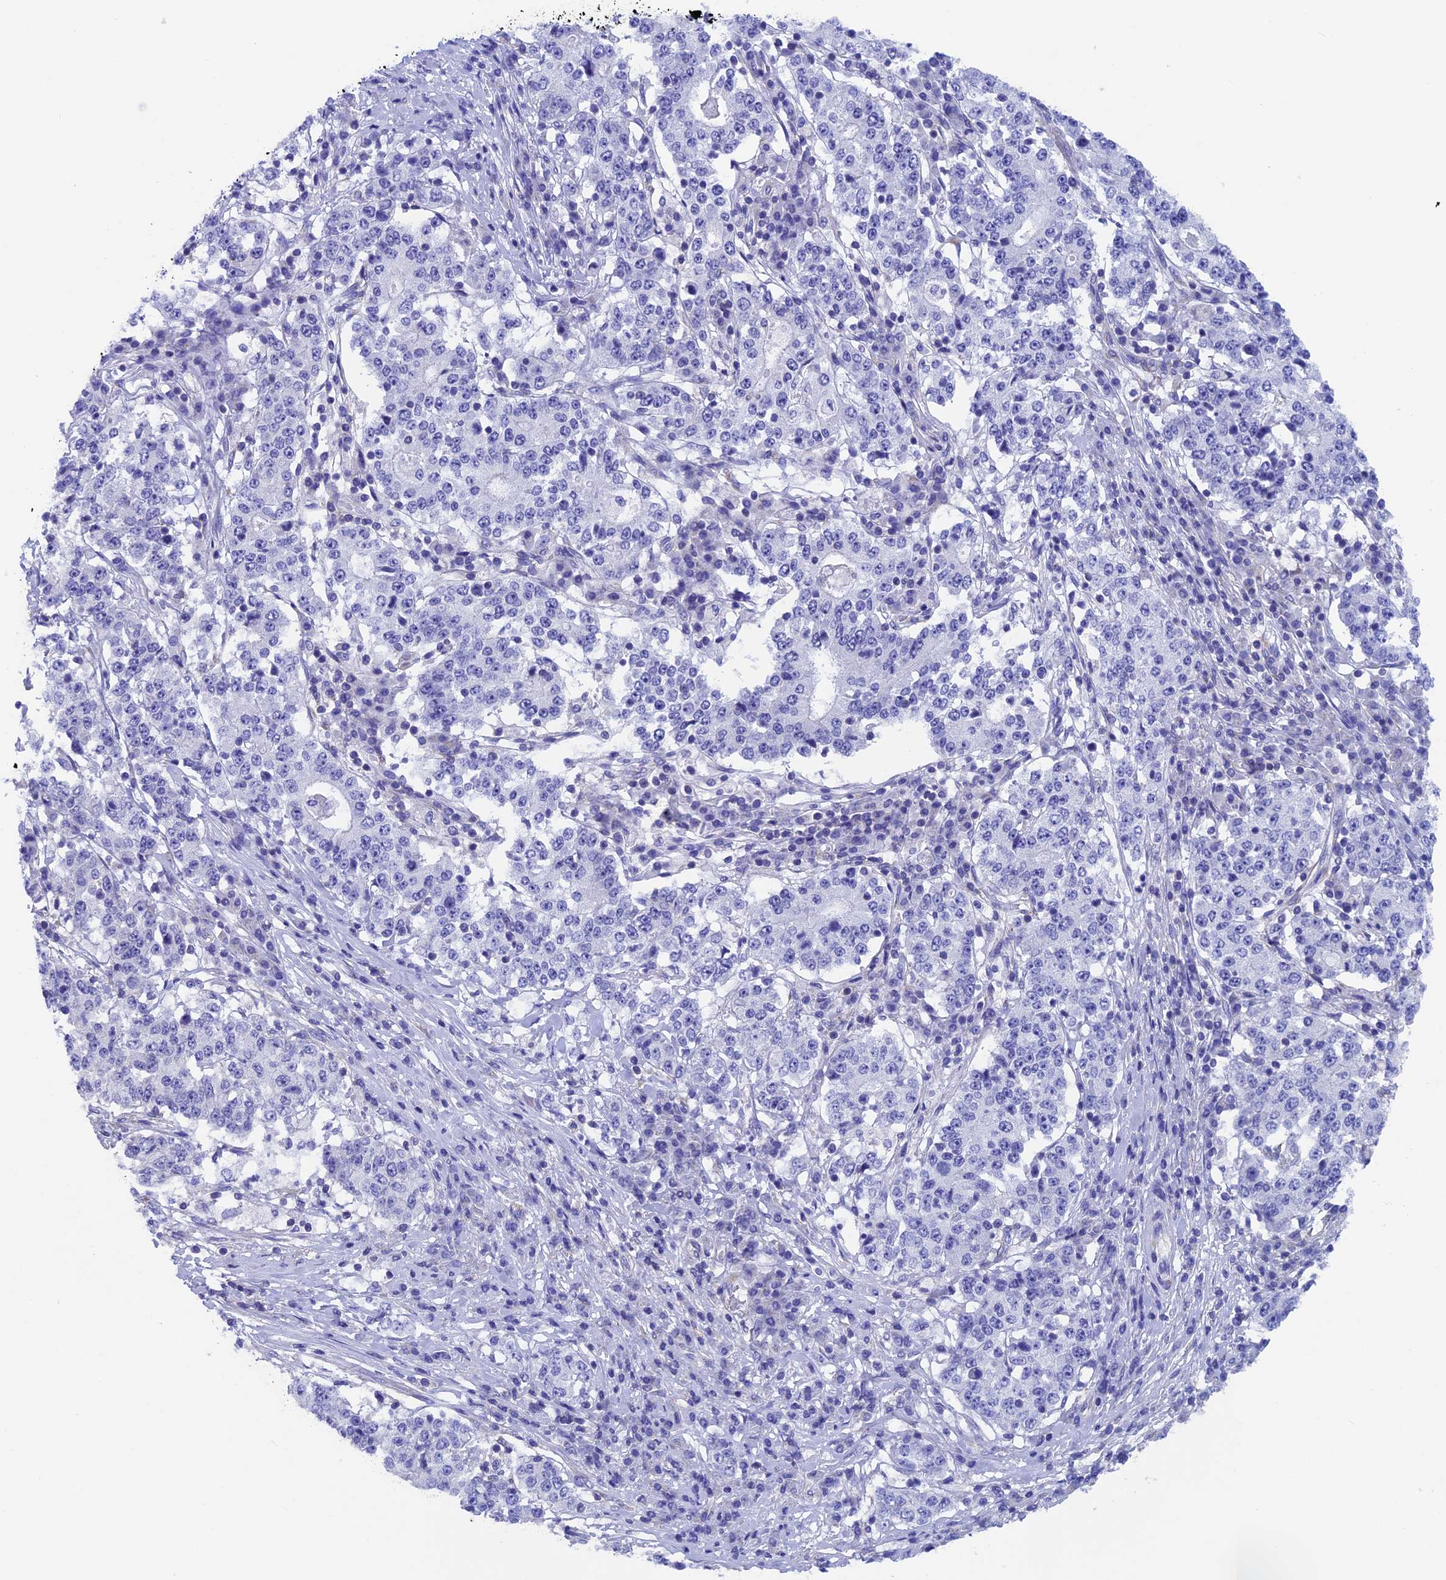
{"staining": {"intensity": "negative", "quantity": "none", "location": "none"}, "tissue": "stomach cancer", "cell_type": "Tumor cells", "image_type": "cancer", "snomed": [{"axis": "morphology", "description": "Adenocarcinoma, NOS"}, {"axis": "topography", "description": "Stomach"}], "caption": "Tumor cells show no significant protein expression in stomach adenocarcinoma.", "gene": "SEPTIN1", "patient": {"sex": "male", "age": 59}}